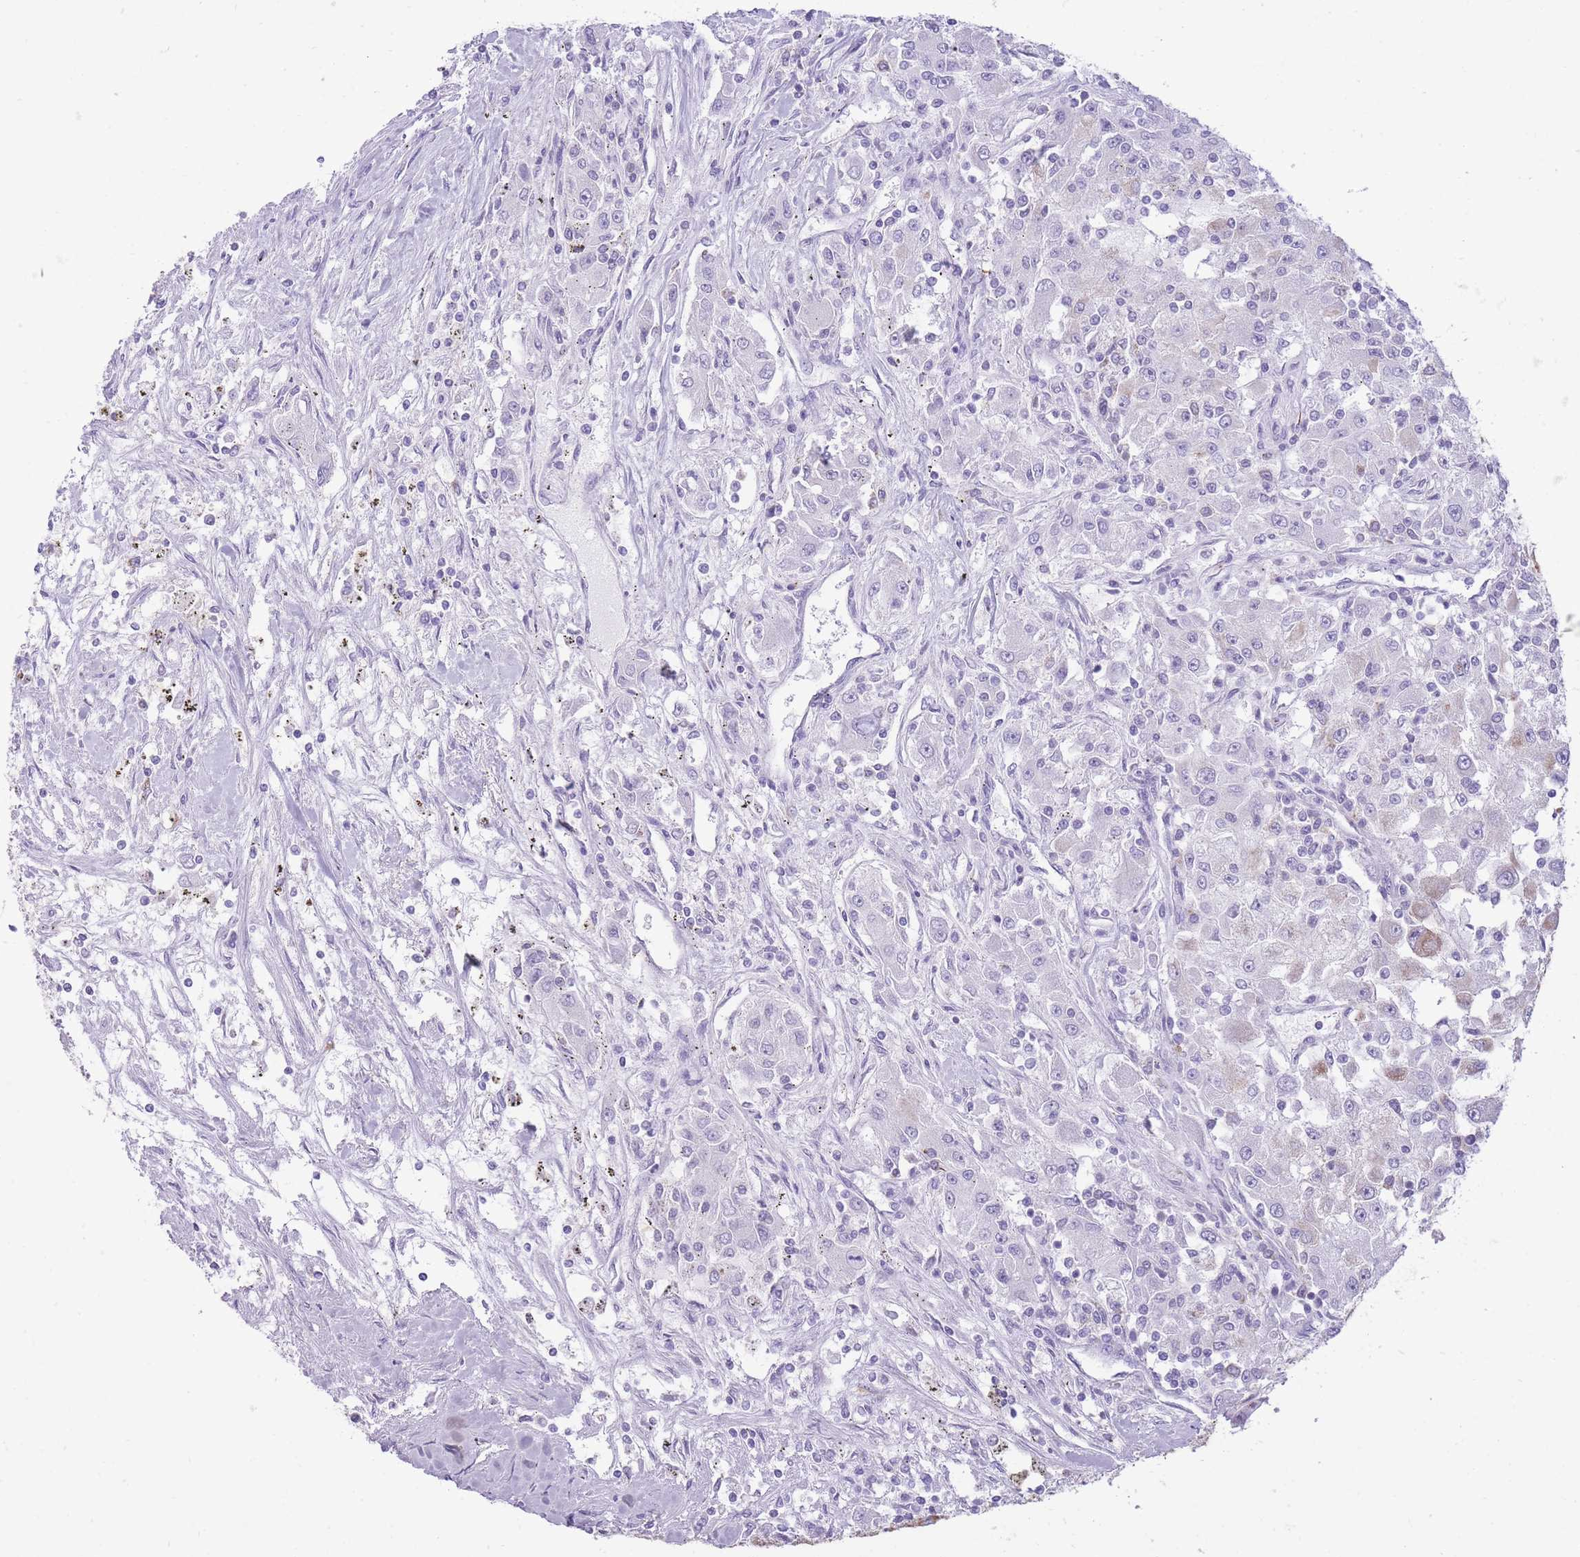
{"staining": {"intensity": "negative", "quantity": "none", "location": "none"}, "tissue": "renal cancer", "cell_type": "Tumor cells", "image_type": "cancer", "snomed": [{"axis": "morphology", "description": "Adenocarcinoma, NOS"}, {"axis": "topography", "description": "Kidney"}], "caption": "Adenocarcinoma (renal) stained for a protein using immunohistochemistry shows no expression tumor cells.", "gene": "ZNF501", "patient": {"sex": "female", "age": 67}}